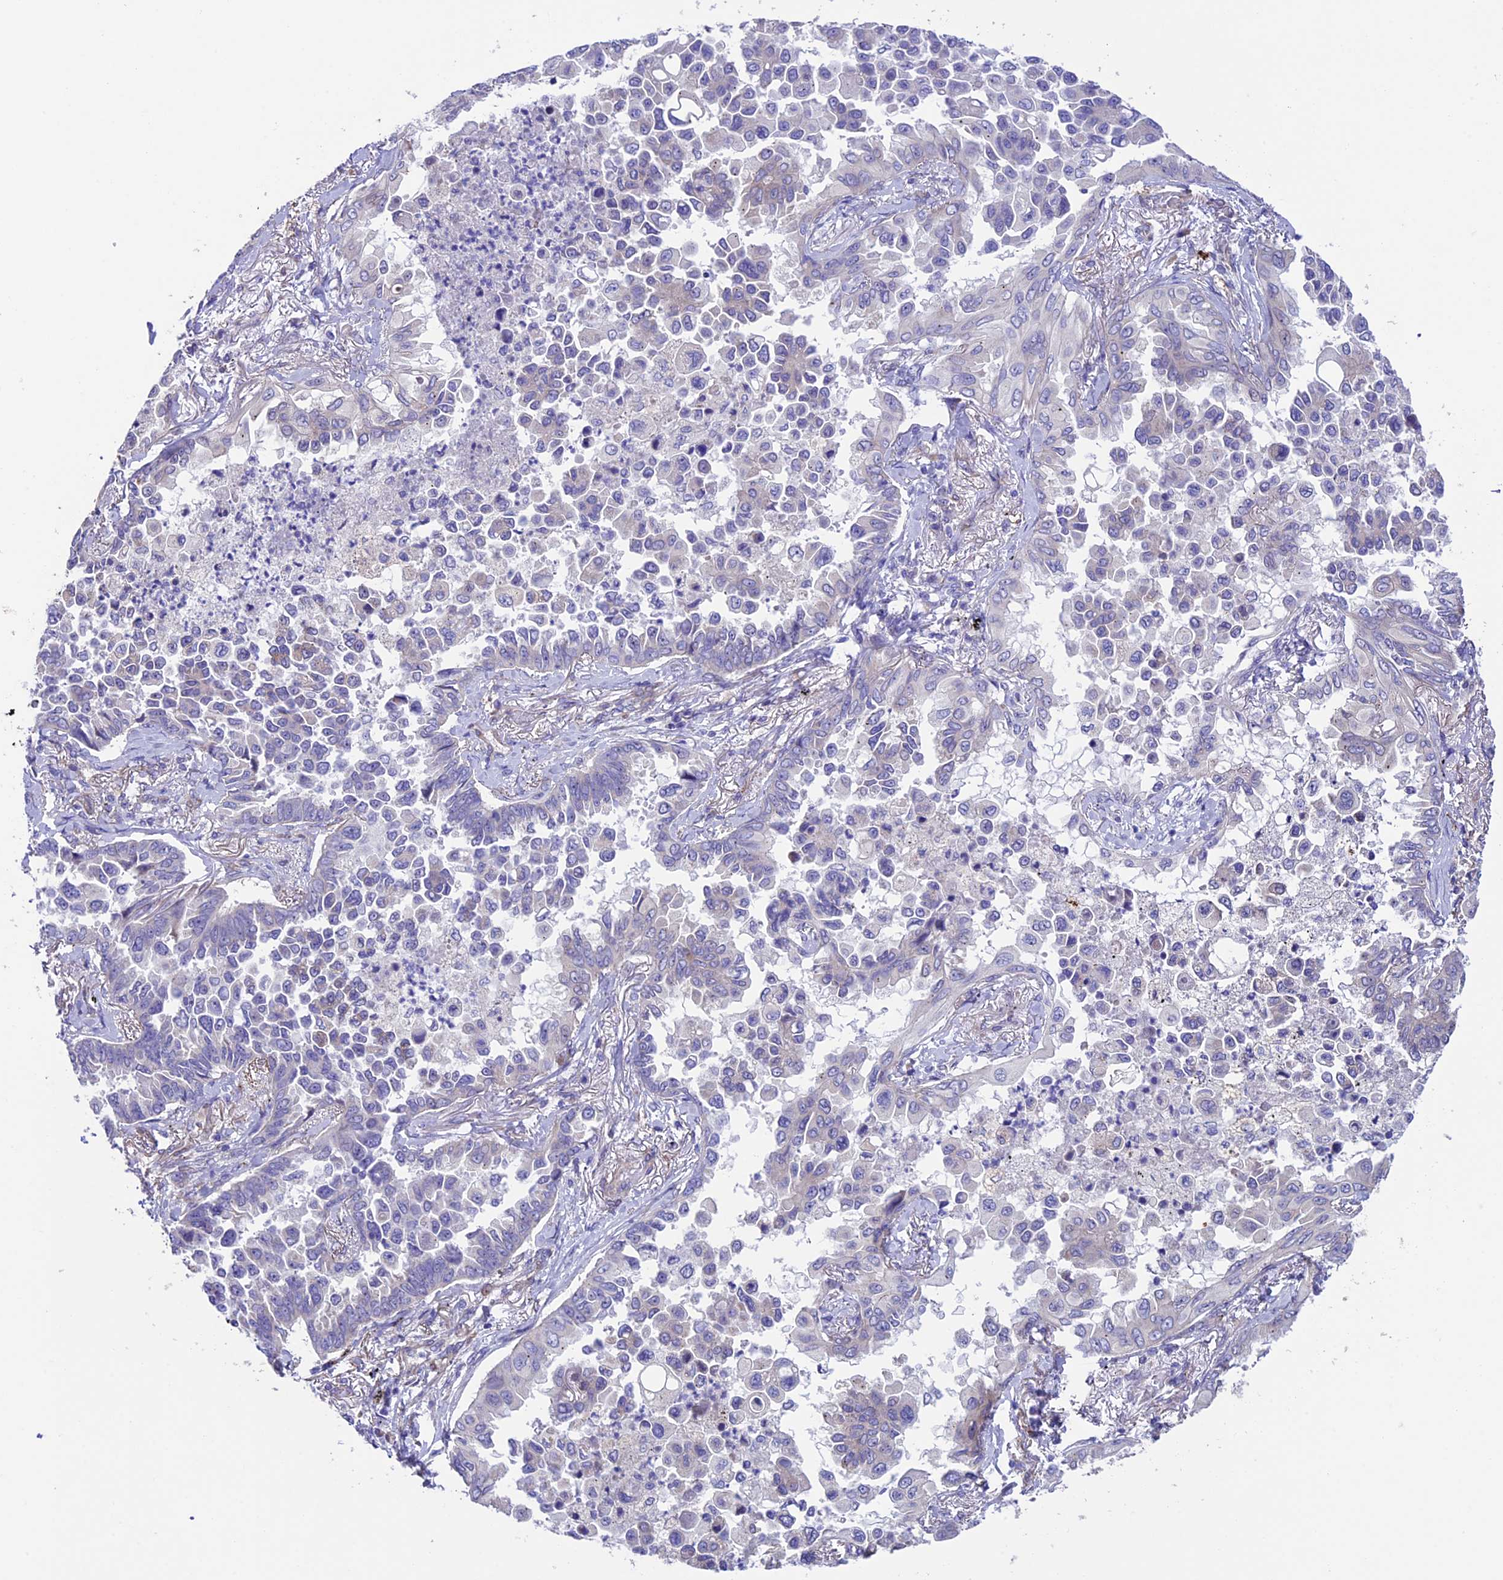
{"staining": {"intensity": "negative", "quantity": "none", "location": "none"}, "tissue": "lung cancer", "cell_type": "Tumor cells", "image_type": "cancer", "snomed": [{"axis": "morphology", "description": "Adenocarcinoma, NOS"}, {"axis": "topography", "description": "Lung"}], "caption": "The image demonstrates no significant staining in tumor cells of adenocarcinoma (lung).", "gene": "TMEM171", "patient": {"sex": "female", "age": 67}}